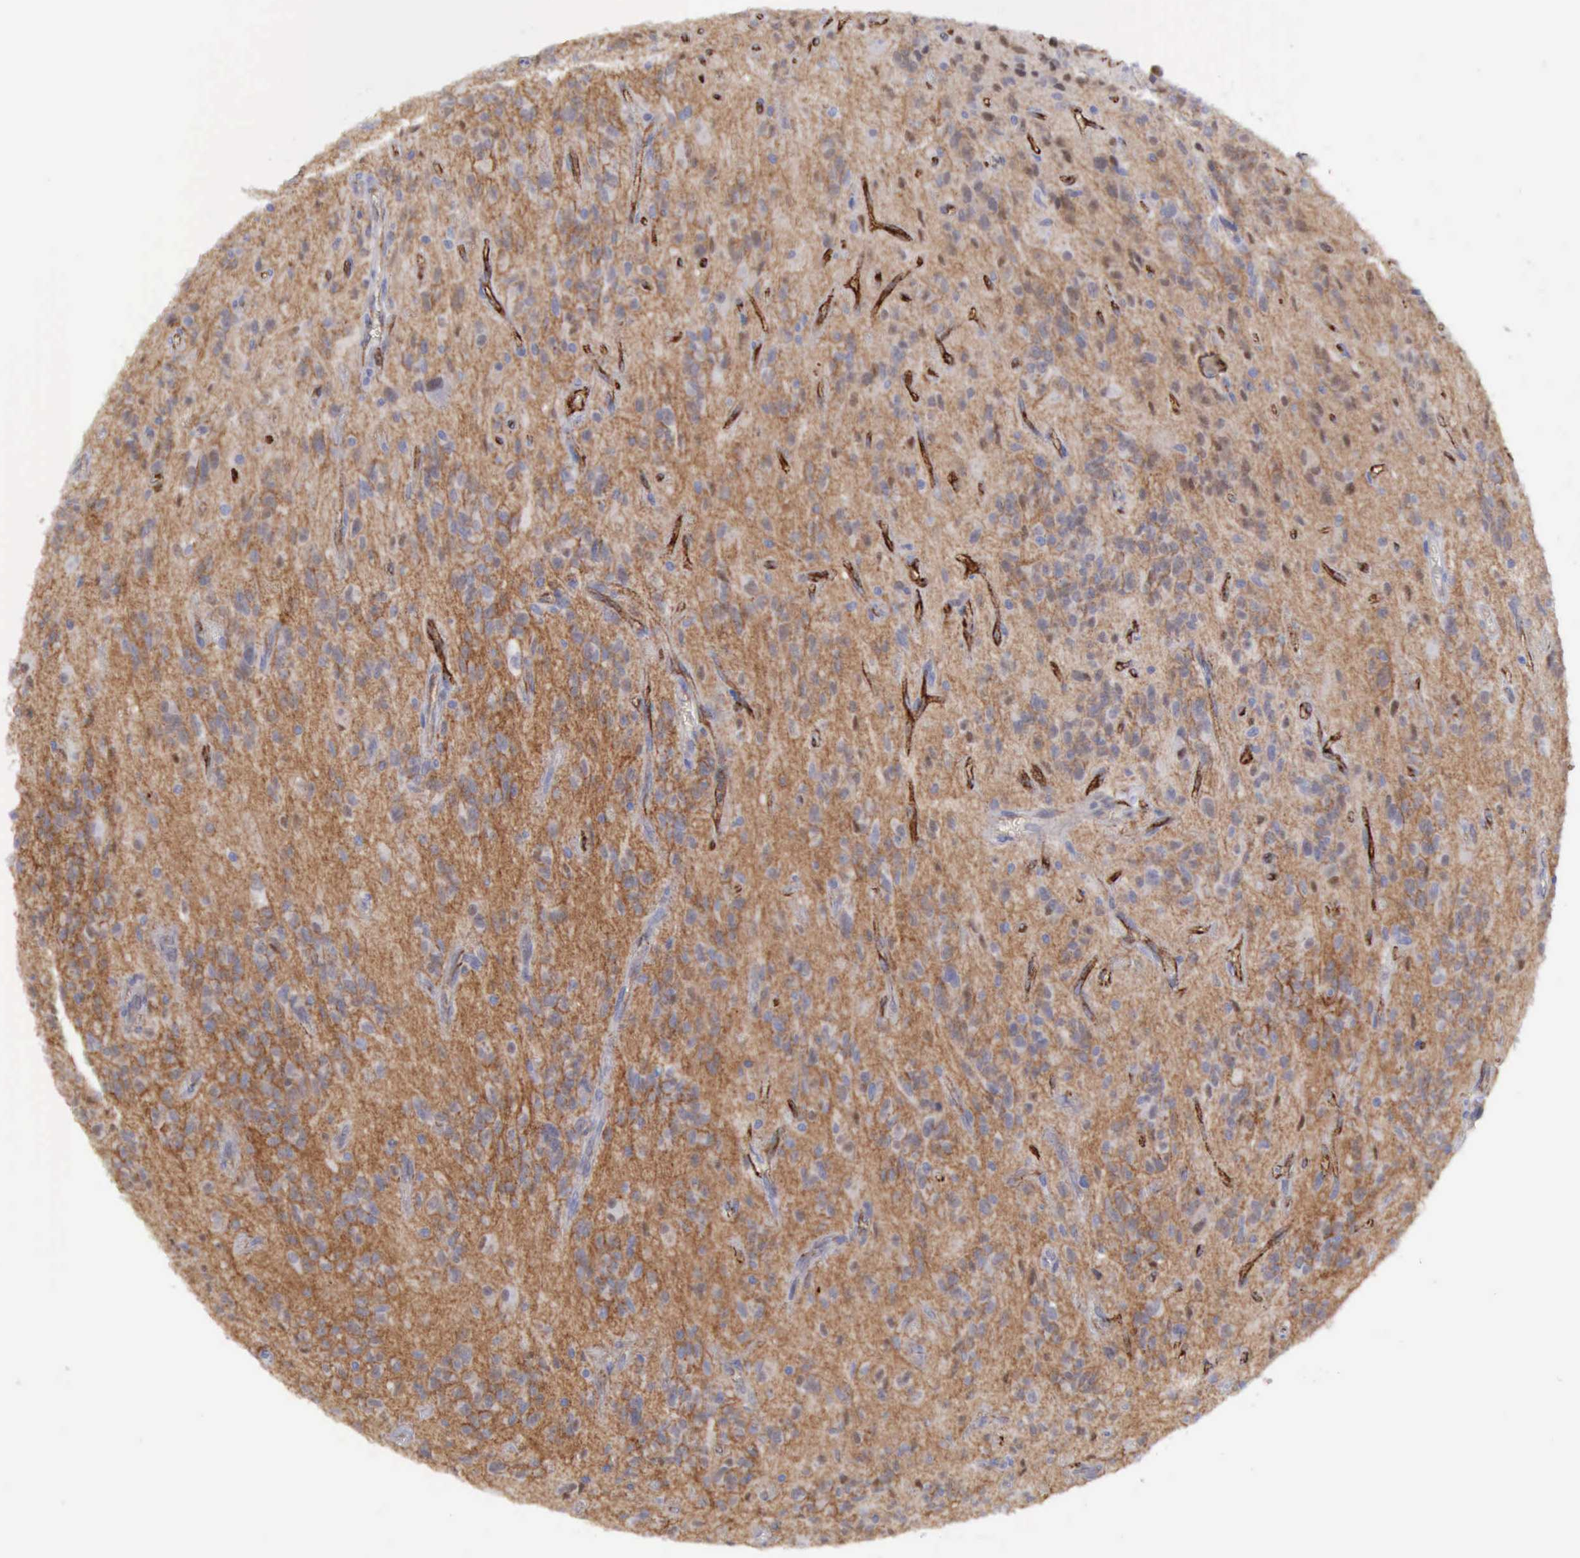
{"staining": {"intensity": "moderate", "quantity": "25%-75%", "location": "cytoplasmic/membranous"}, "tissue": "glioma", "cell_type": "Tumor cells", "image_type": "cancer", "snomed": [{"axis": "morphology", "description": "Glioma, malignant, Low grade"}, {"axis": "topography", "description": "Brain"}], "caption": "Protein expression analysis of glioma reveals moderate cytoplasmic/membranous expression in about 25%-75% of tumor cells.", "gene": "TFRC", "patient": {"sex": "female", "age": 15}}